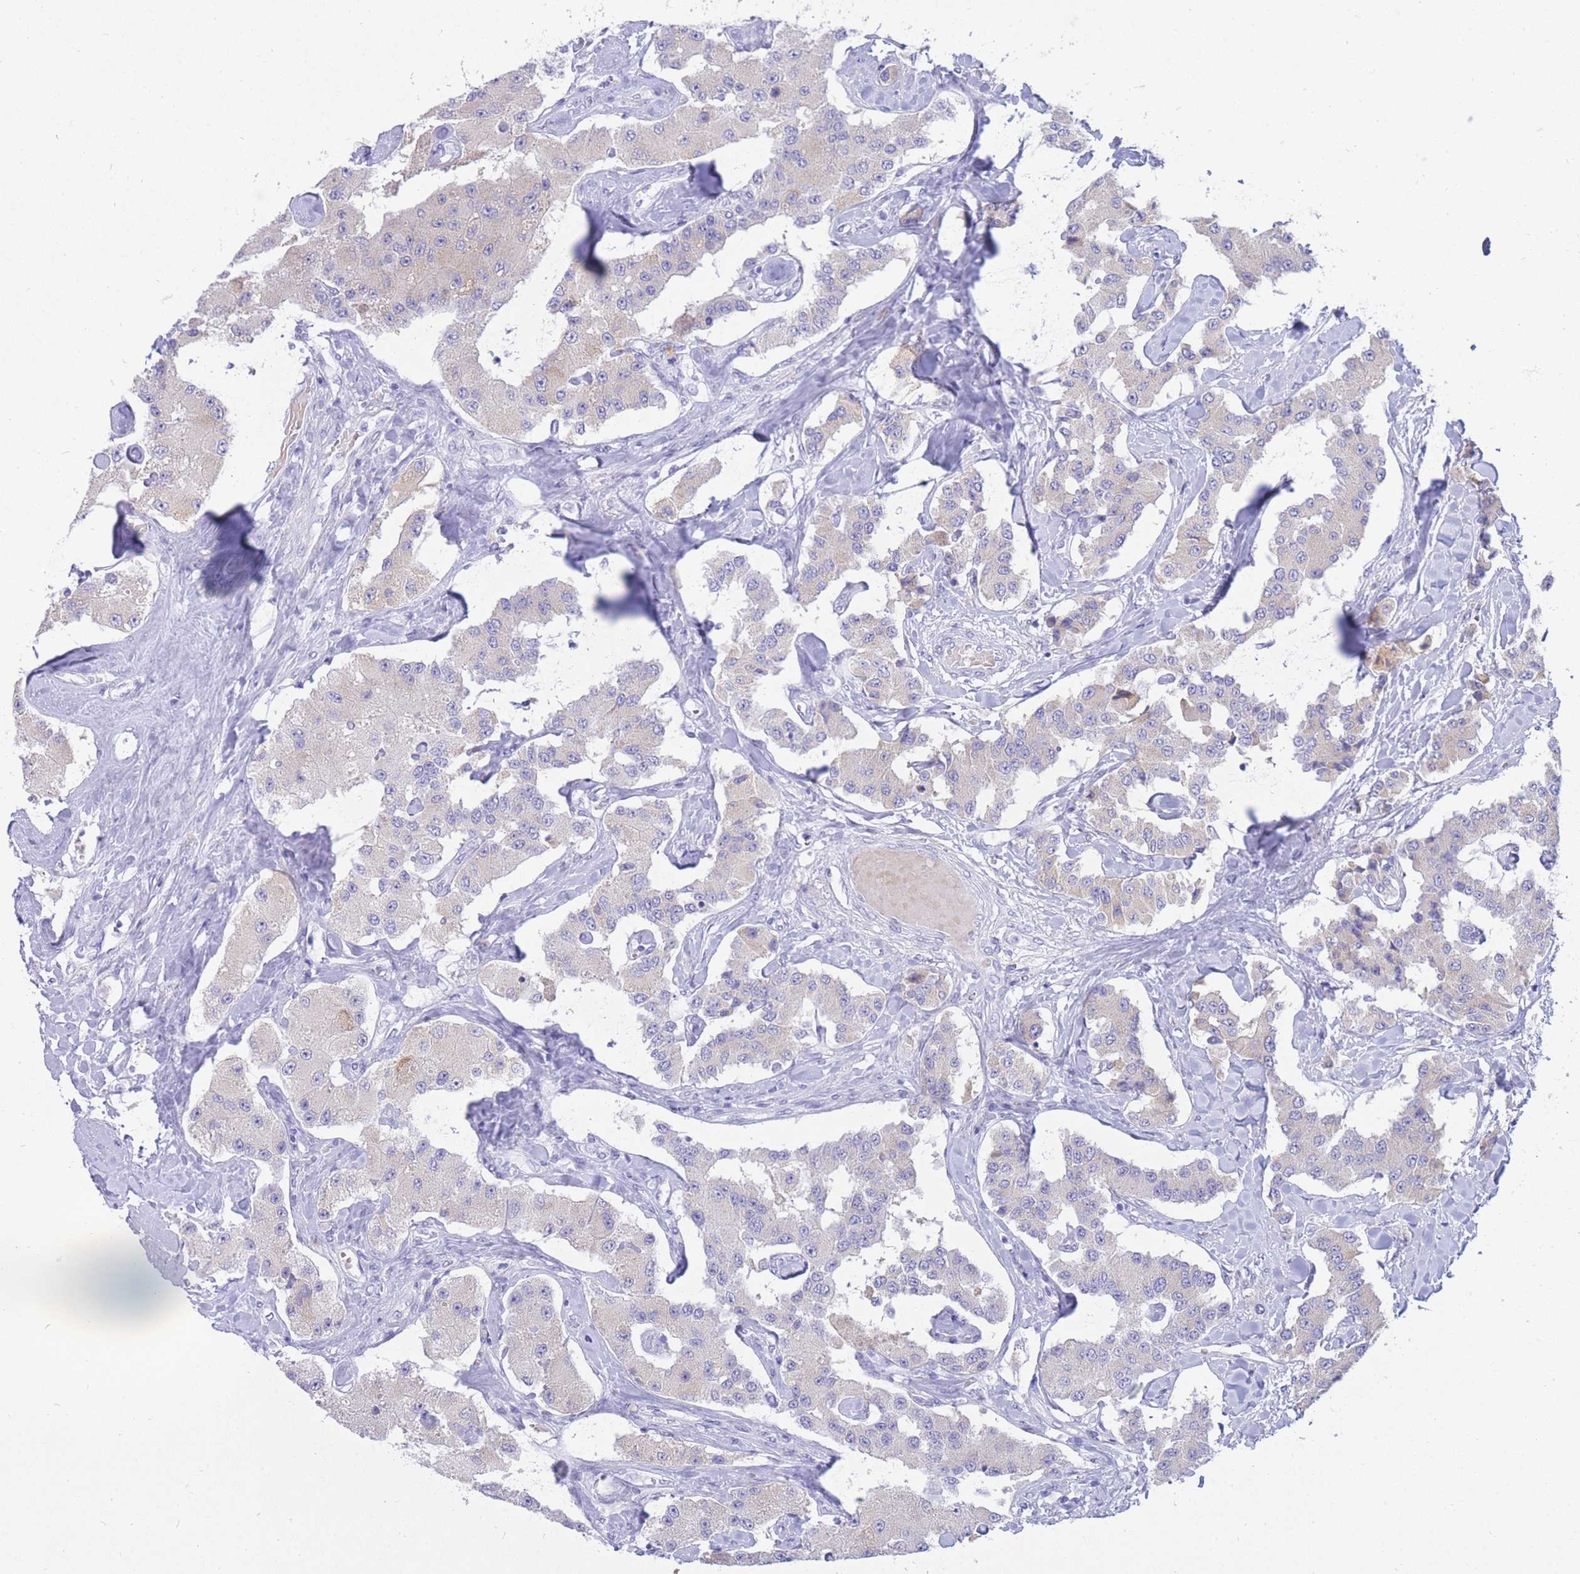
{"staining": {"intensity": "negative", "quantity": "none", "location": "none"}, "tissue": "carcinoid", "cell_type": "Tumor cells", "image_type": "cancer", "snomed": [{"axis": "morphology", "description": "Carcinoid, malignant, NOS"}, {"axis": "topography", "description": "Pancreas"}], "caption": "Immunohistochemical staining of carcinoid (malignant) shows no significant expression in tumor cells.", "gene": "SSUH2", "patient": {"sex": "male", "age": 41}}